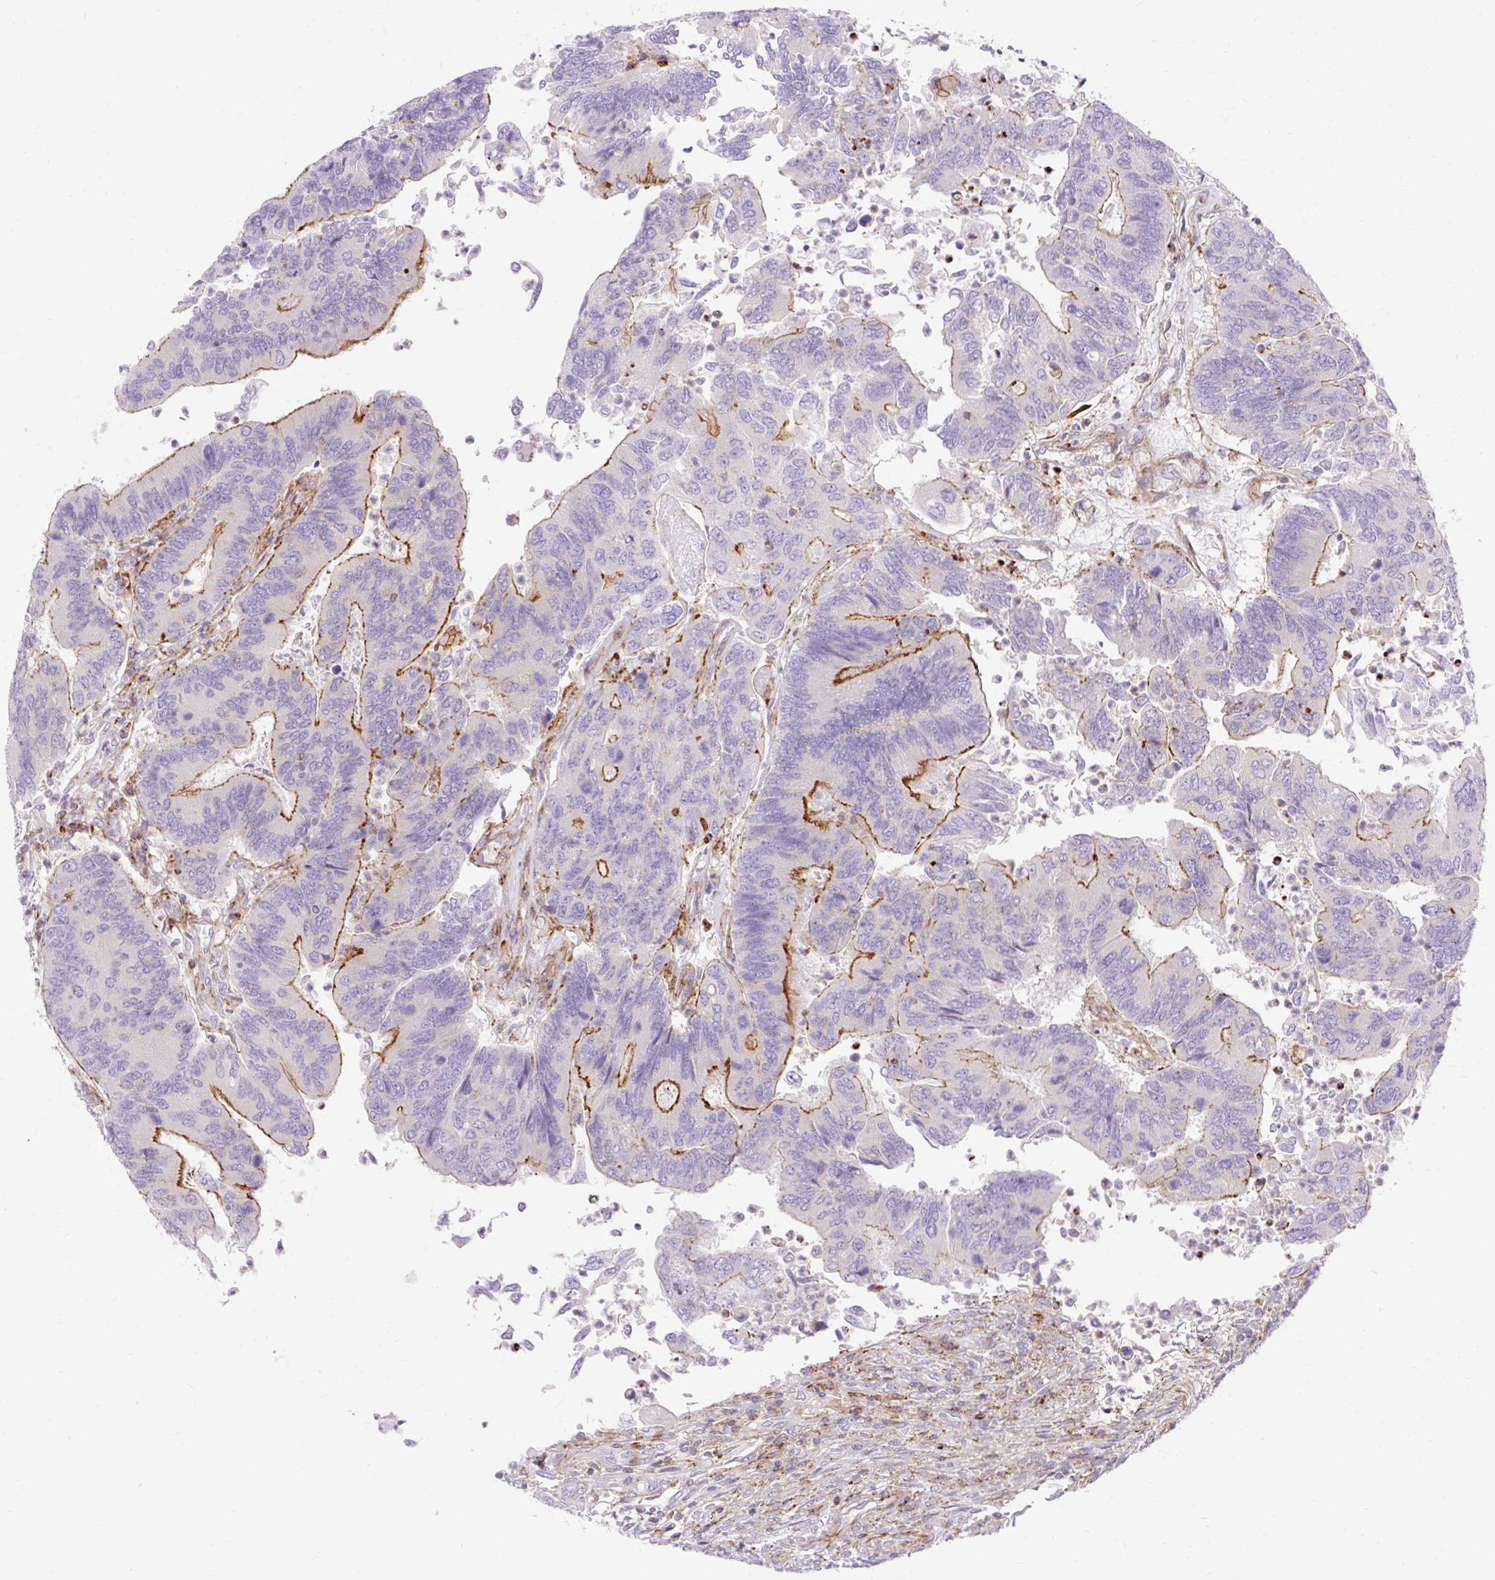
{"staining": {"intensity": "strong", "quantity": "25%-75%", "location": "cytoplasmic/membranous"}, "tissue": "colorectal cancer", "cell_type": "Tumor cells", "image_type": "cancer", "snomed": [{"axis": "morphology", "description": "Adenocarcinoma, NOS"}, {"axis": "topography", "description": "Colon"}], "caption": "There is high levels of strong cytoplasmic/membranous expression in tumor cells of adenocarcinoma (colorectal), as demonstrated by immunohistochemical staining (brown color).", "gene": "CORO7-PAM16", "patient": {"sex": "female", "age": 67}}